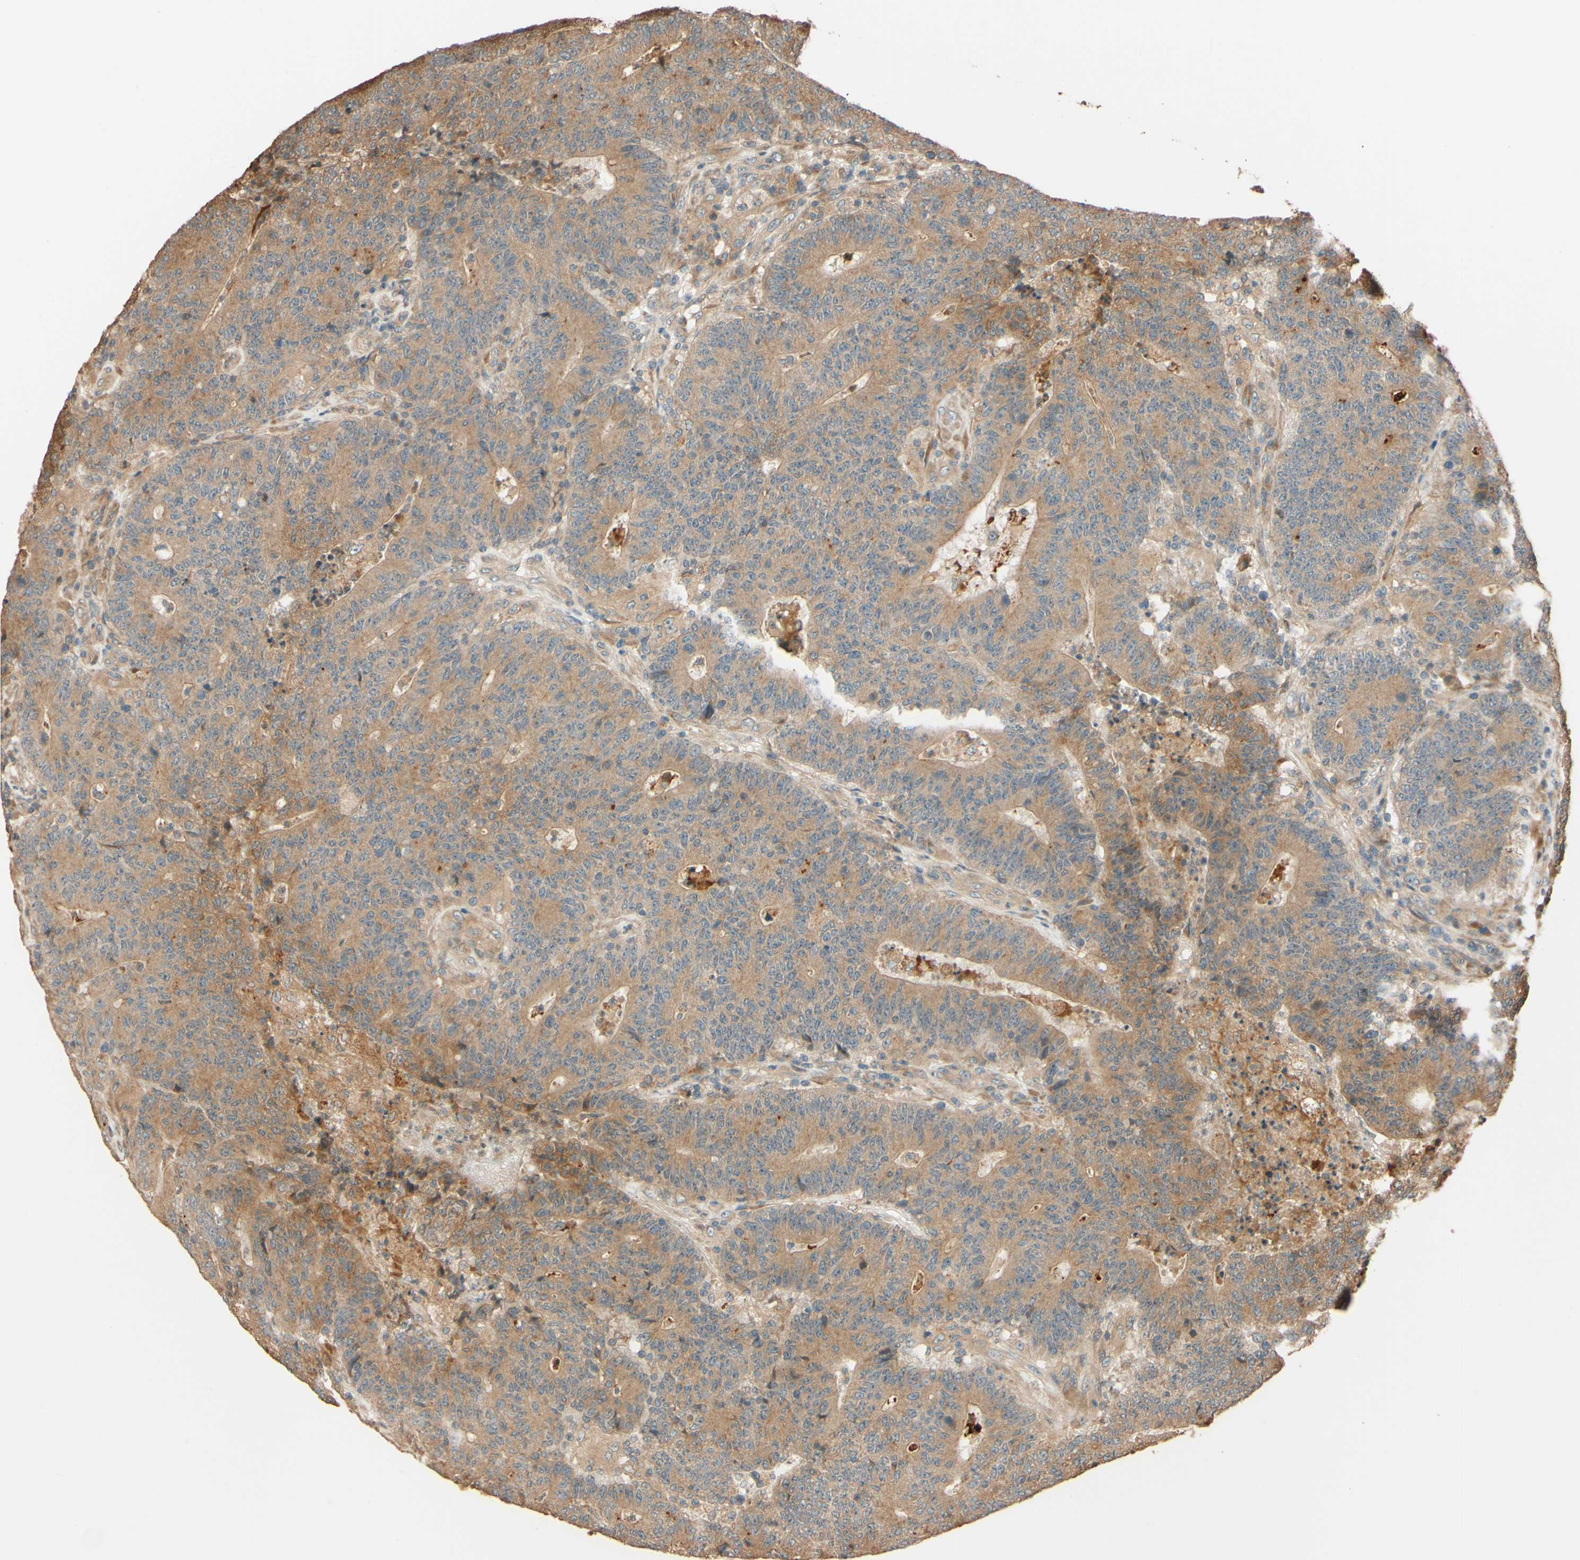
{"staining": {"intensity": "moderate", "quantity": ">75%", "location": "cytoplasmic/membranous"}, "tissue": "colorectal cancer", "cell_type": "Tumor cells", "image_type": "cancer", "snomed": [{"axis": "morphology", "description": "Normal tissue, NOS"}, {"axis": "morphology", "description": "Adenocarcinoma, NOS"}, {"axis": "topography", "description": "Colon"}], "caption": "Approximately >75% of tumor cells in colorectal cancer show moderate cytoplasmic/membranous protein positivity as visualized by brown immunohistochemical staining.", "gene": "RNF19A", "patient": {"sex": "female", "age": 75}}